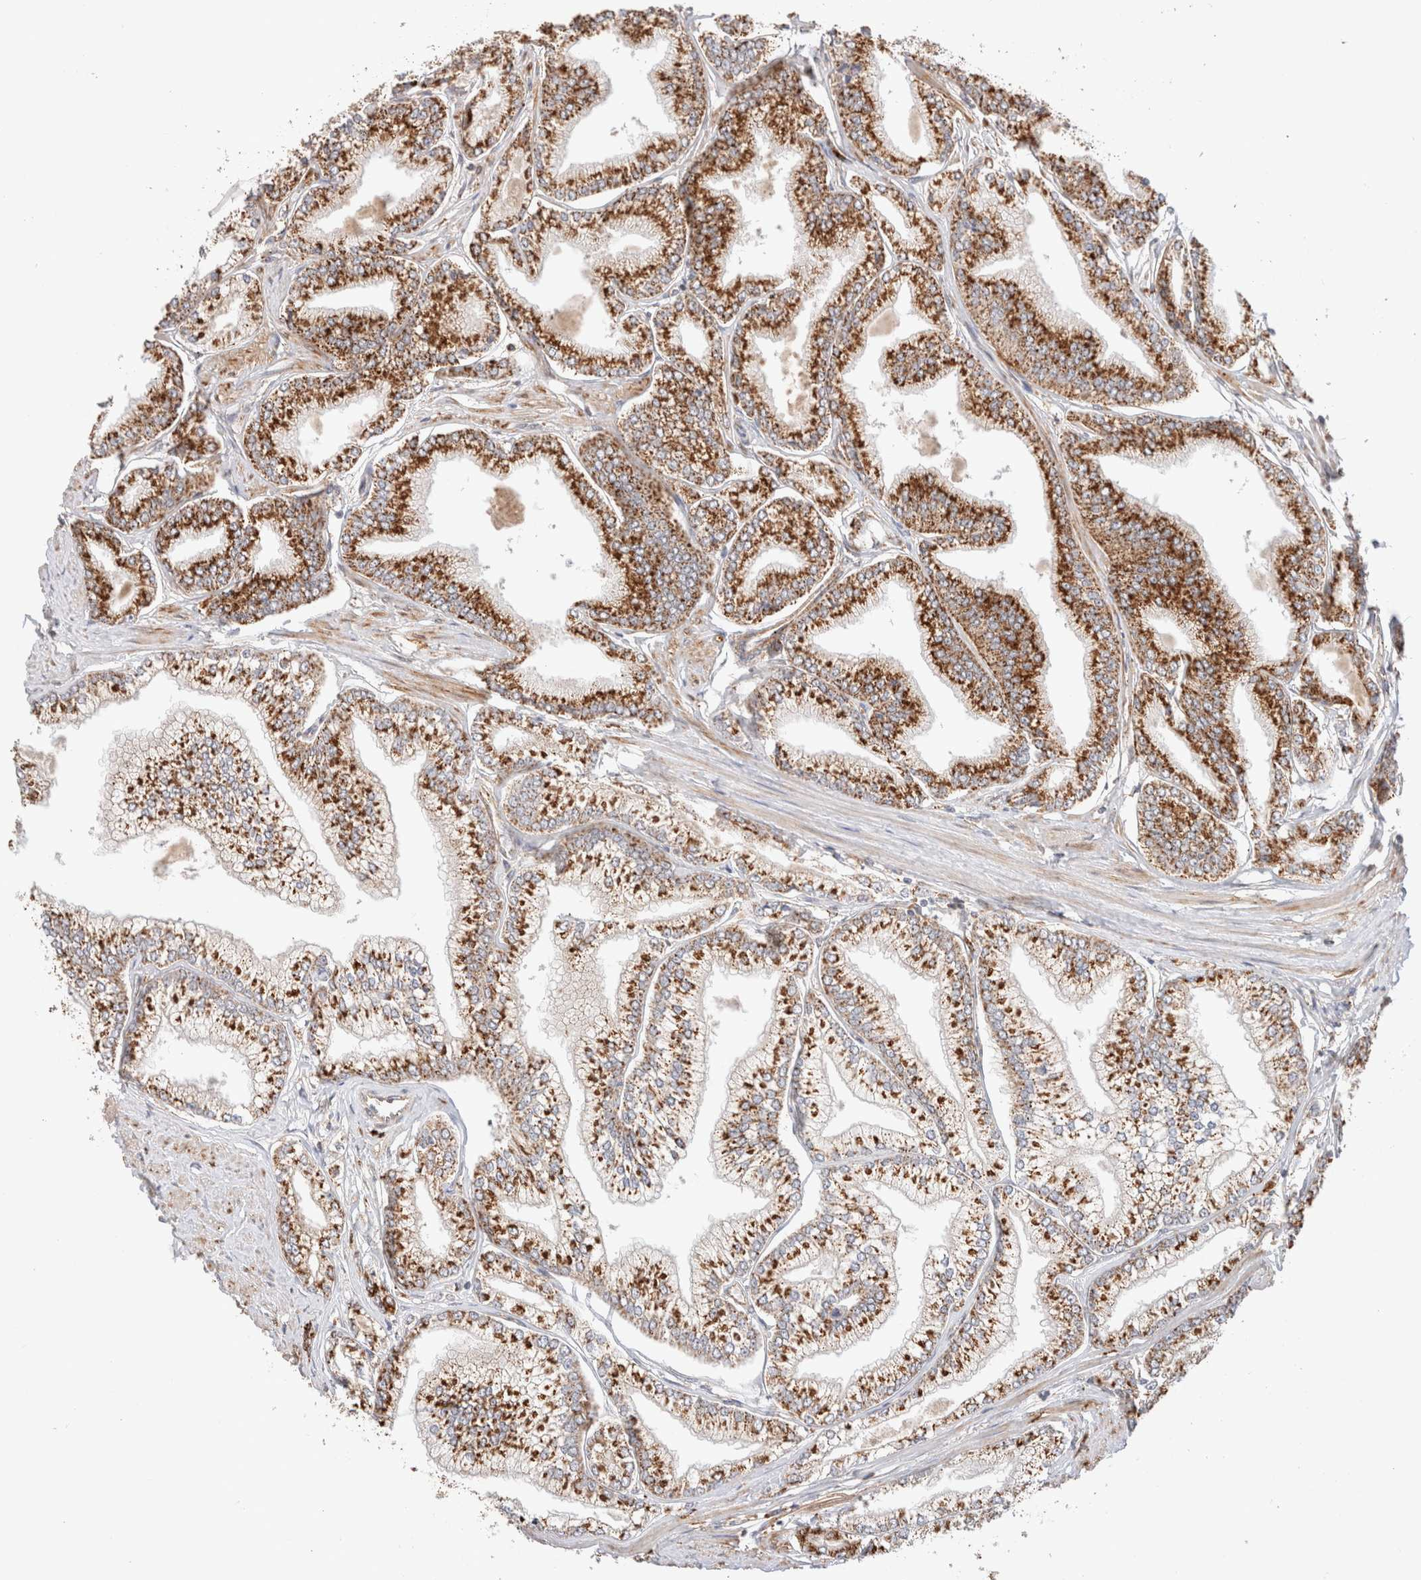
{"staining": {"intensity": "strong", "quantity": ">75%", "location": "cytoplasmic/membranous"}, "tissue": "prostate cancer", "cell_type": "Tumor cells", "image_type": "cancer", "snomed": [{"axis": "morphology", "description": "Adenocarcinoma, Low grade"}, {"axis": "topography", "description": "Prostate"}], "caption": "An immunohistochemistry (IHC) image of tumor tissue is shown. Protein staining in brown highlights strong cytoplasmic/membranous positivity in prostate cancer (adenocarcinoma (low-grade)) within tumor cells.", "gene": "RABEPK", "patient": {"sex": "male", "age": 52}}